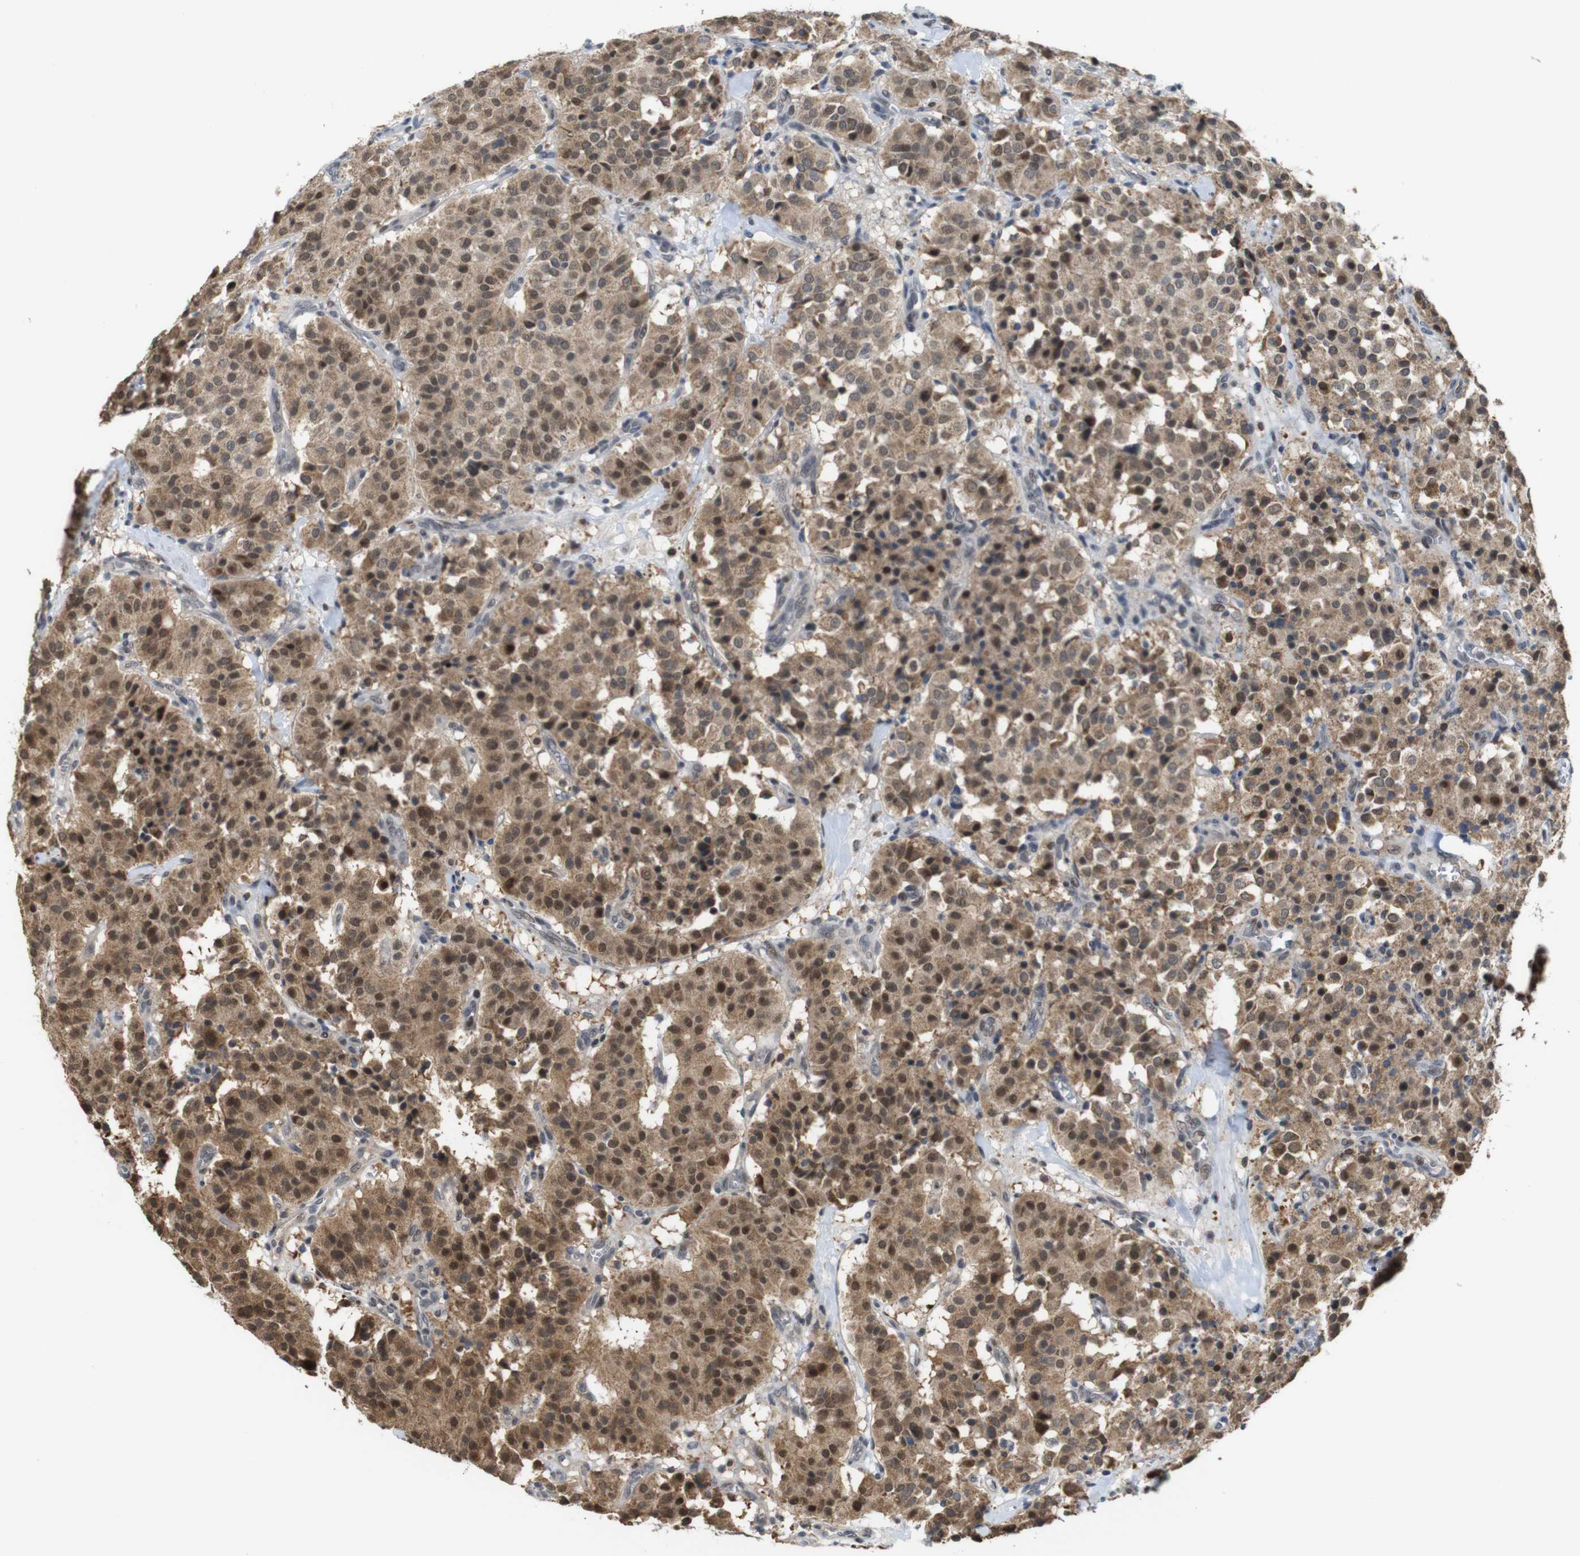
{"staining": {"intensity": "moderate", "quantity": ">75%", "location": "cytoplasmic/membranous,nuclear"}, "tissue": "carcinoid", "cell_type": "Tumor cells", "image_type": "cancer", "snomed": [{"axis": "morphology", "description": "Carcinoid, malignant, NOS"}, {"axis": "topography", "description": "Lung"}], "caption": "Protein staining of carcinoid (malignant) tissue shows moderate cytoplasmic/membranous and nuclear expression in approximately >75% of tumor cells.", "gene": "PNMA8A", "patient": {"sex": "male", "age": 30}}